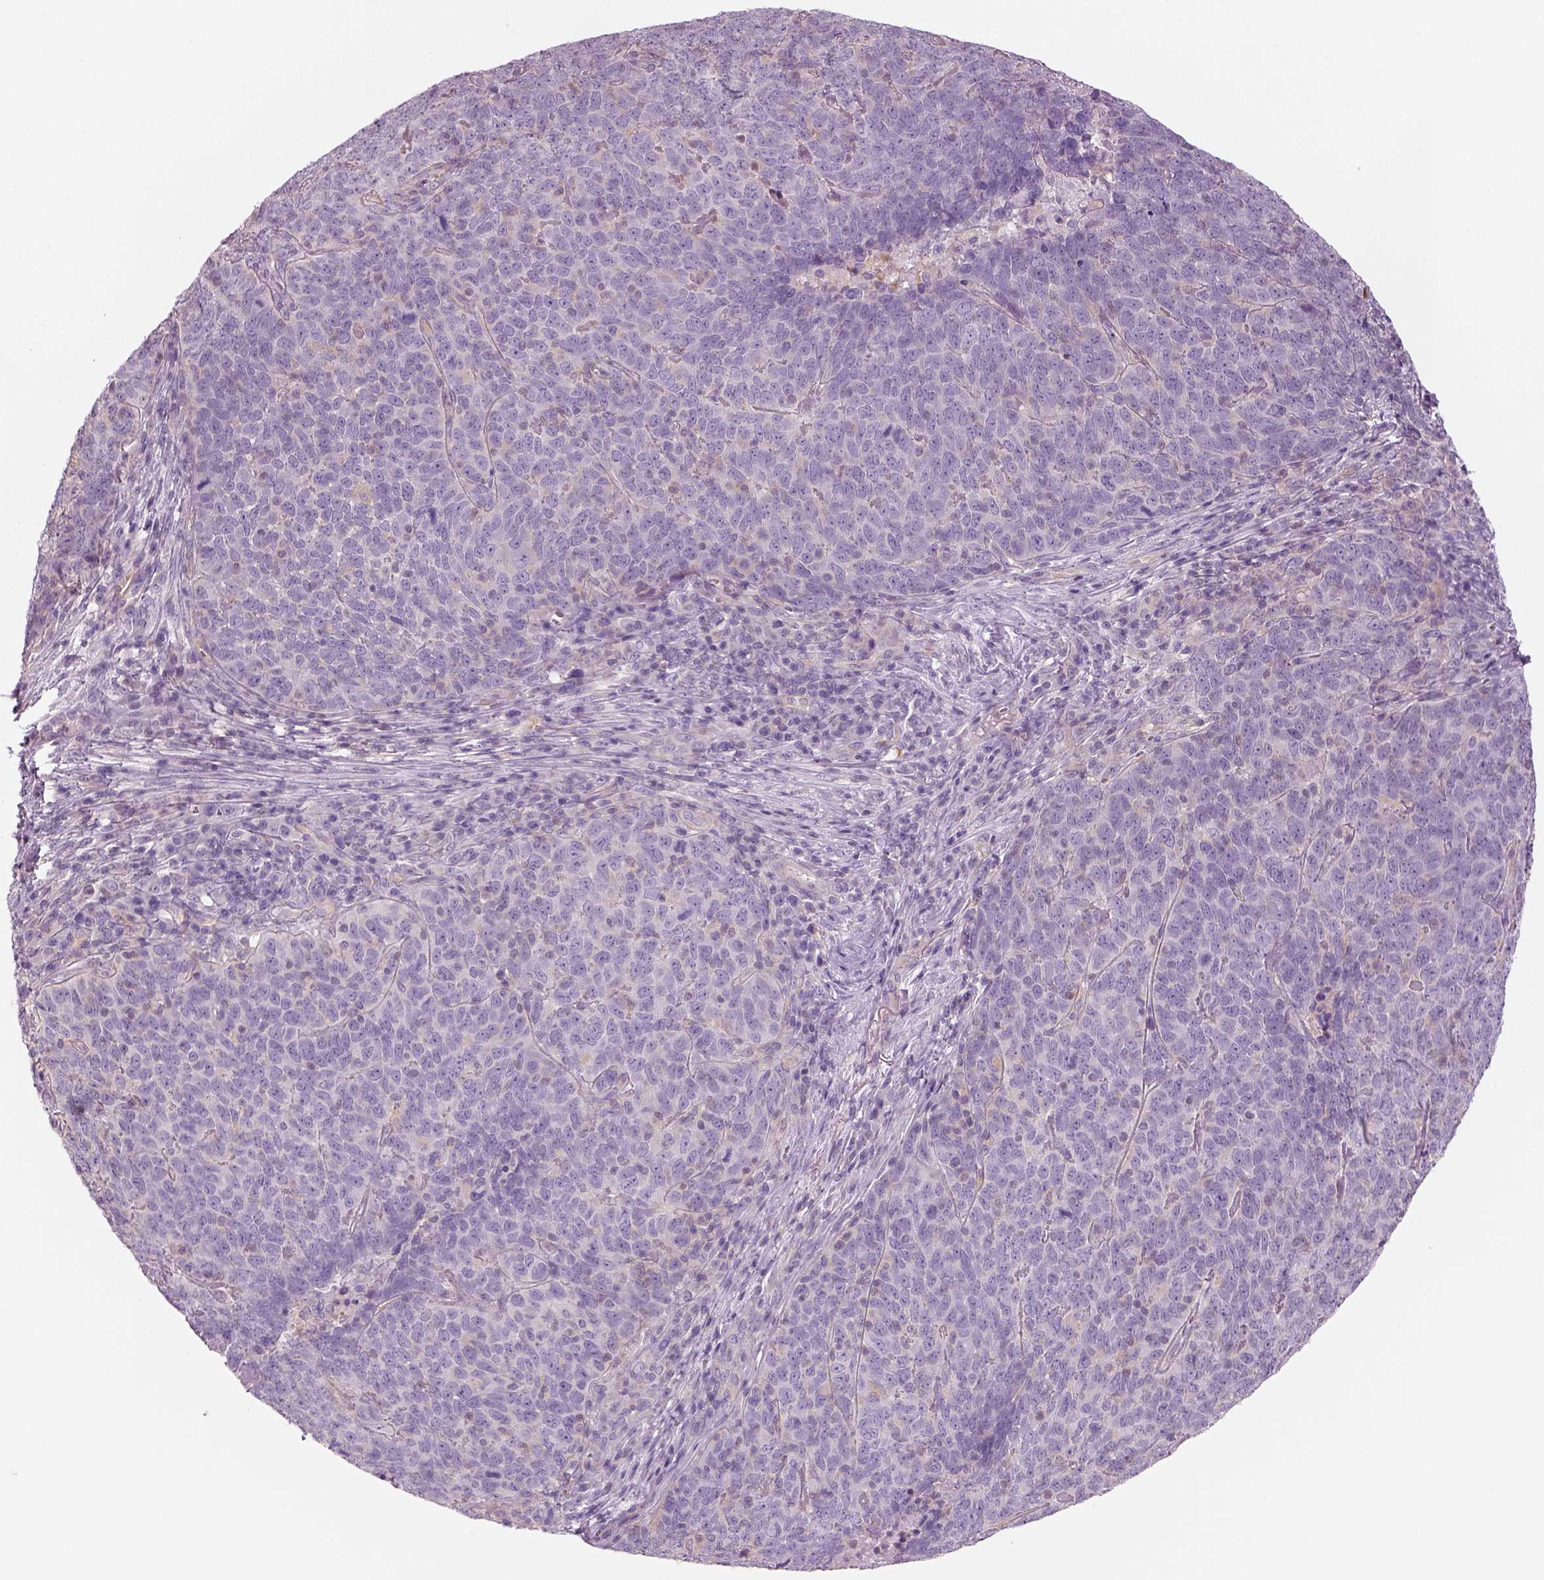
{"staining": {"intensity": "negative", "quantity": "none", "location": "none"}, "tissue": "skin cancer", "cell_type": "Tumor cells", "image_type": "cancer", "snomed": [{"axis": "morphology", "description": "Squamous cell carcinoma, NOS"}, {"axis": "topography", "description": "Skin"}, {"axis": "topography", "description": "Anal"}], "caption": "Image shows no significant protein positivity in tumor cells of skin cancer. (Stains: DAB (3,3'-diaminobenzidine) immunohistochemistry (IHC) with hematoxylin counter stain, Microscopy: brightfield microscopy at high magnification).", "gene": "SLC1A7", "patient": {"sex": "female", "age": 51}}